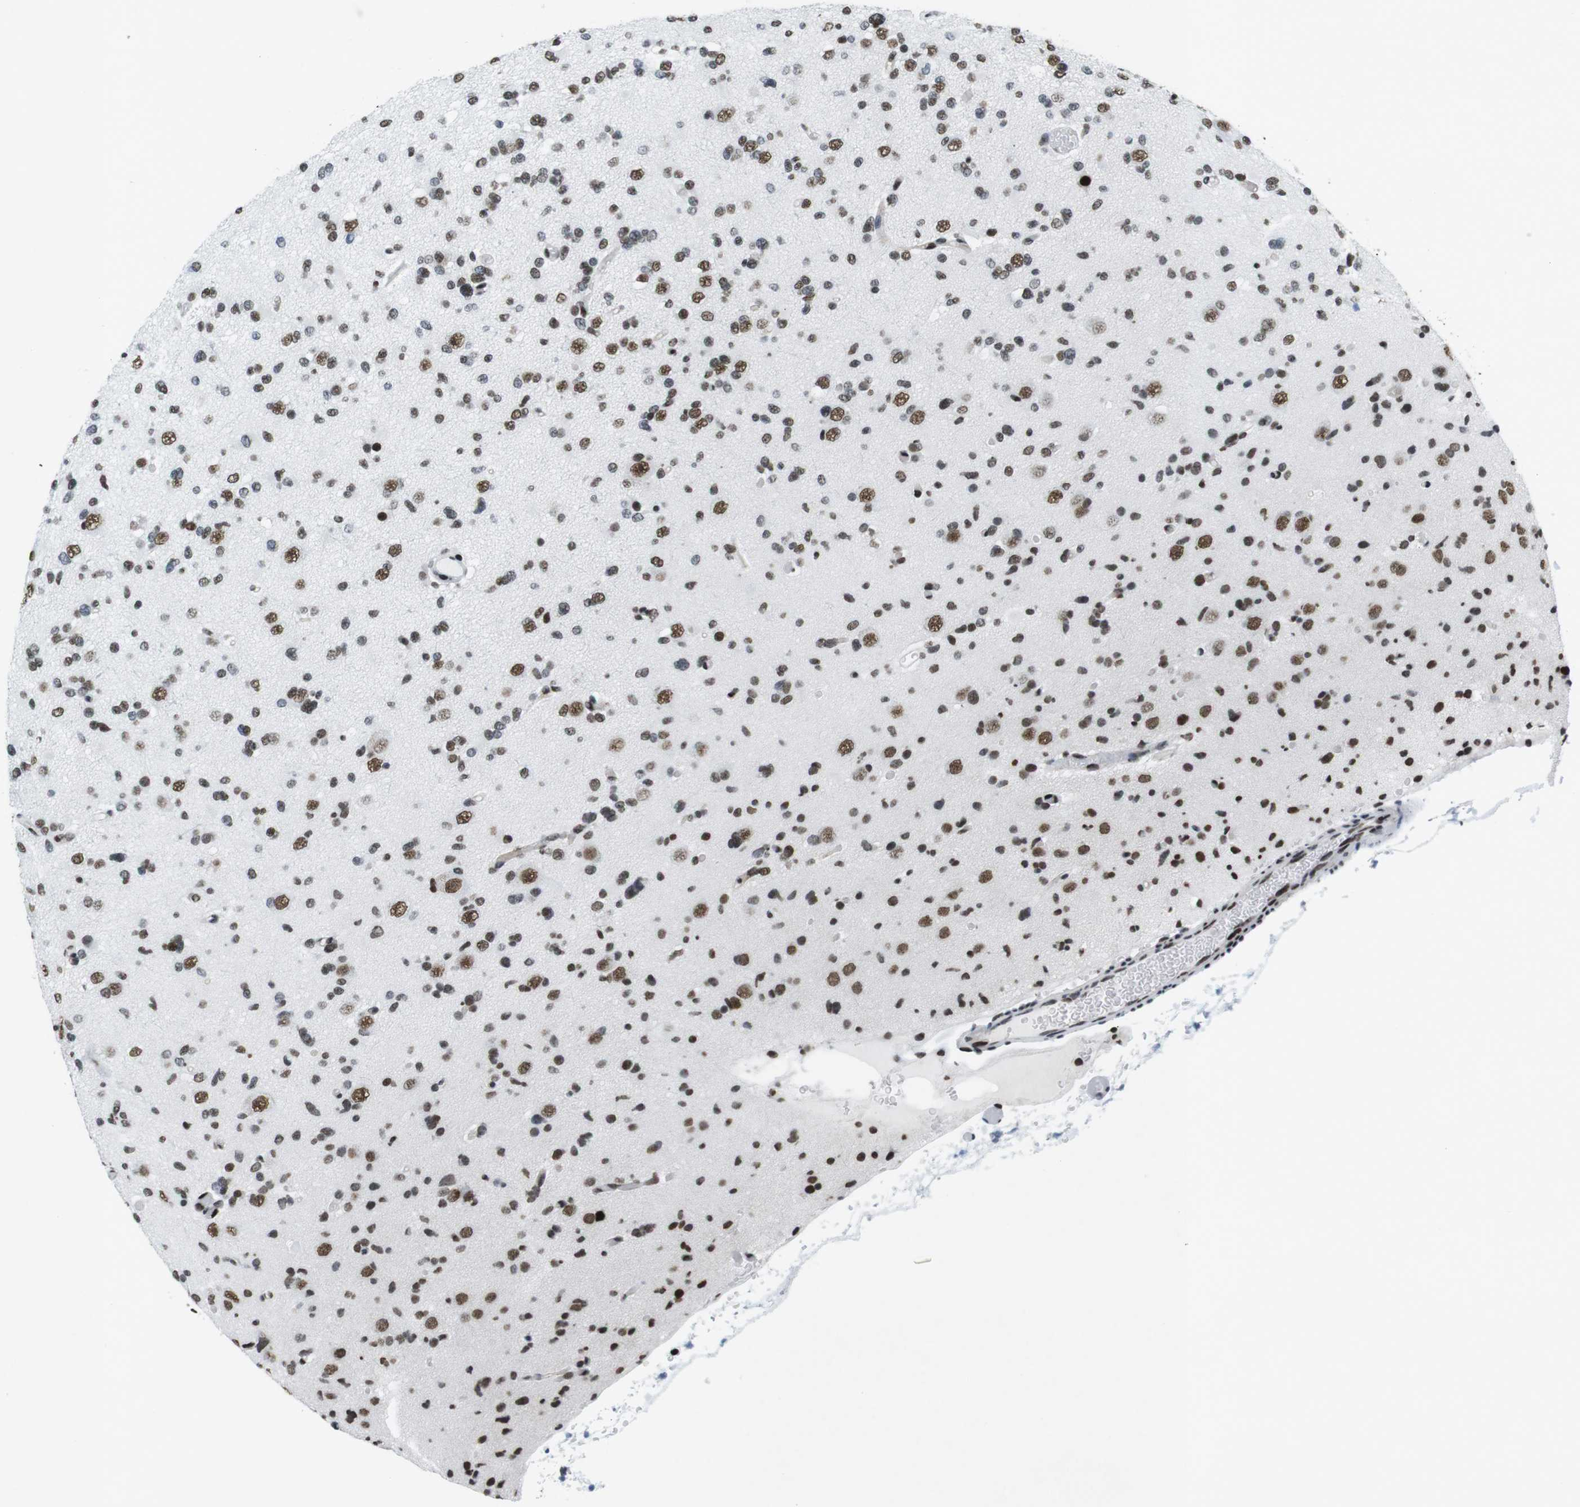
{"staining": {"intensity": "moderate", "quantity": "25%-75%", "location": "nuclear"}, "tissue": "glioma", "cell_type": "Tumor cells", "image_type": "cancer", "snomed": [{"axis": "morphology", "description": "Glioma, malignant, Low grade"}, {"axis": "topography", "description": "Brain"}], "caption": "Immunohistochemical staining of glioma displays medium levels of moderate nuclear positivity in approximately 25%-75% of tumor cells. (DAB IHC, brown staining for protein, blue staining for nuclei).", "gene": "CITED2", "patient": {"sex": "female", "age": 22}}